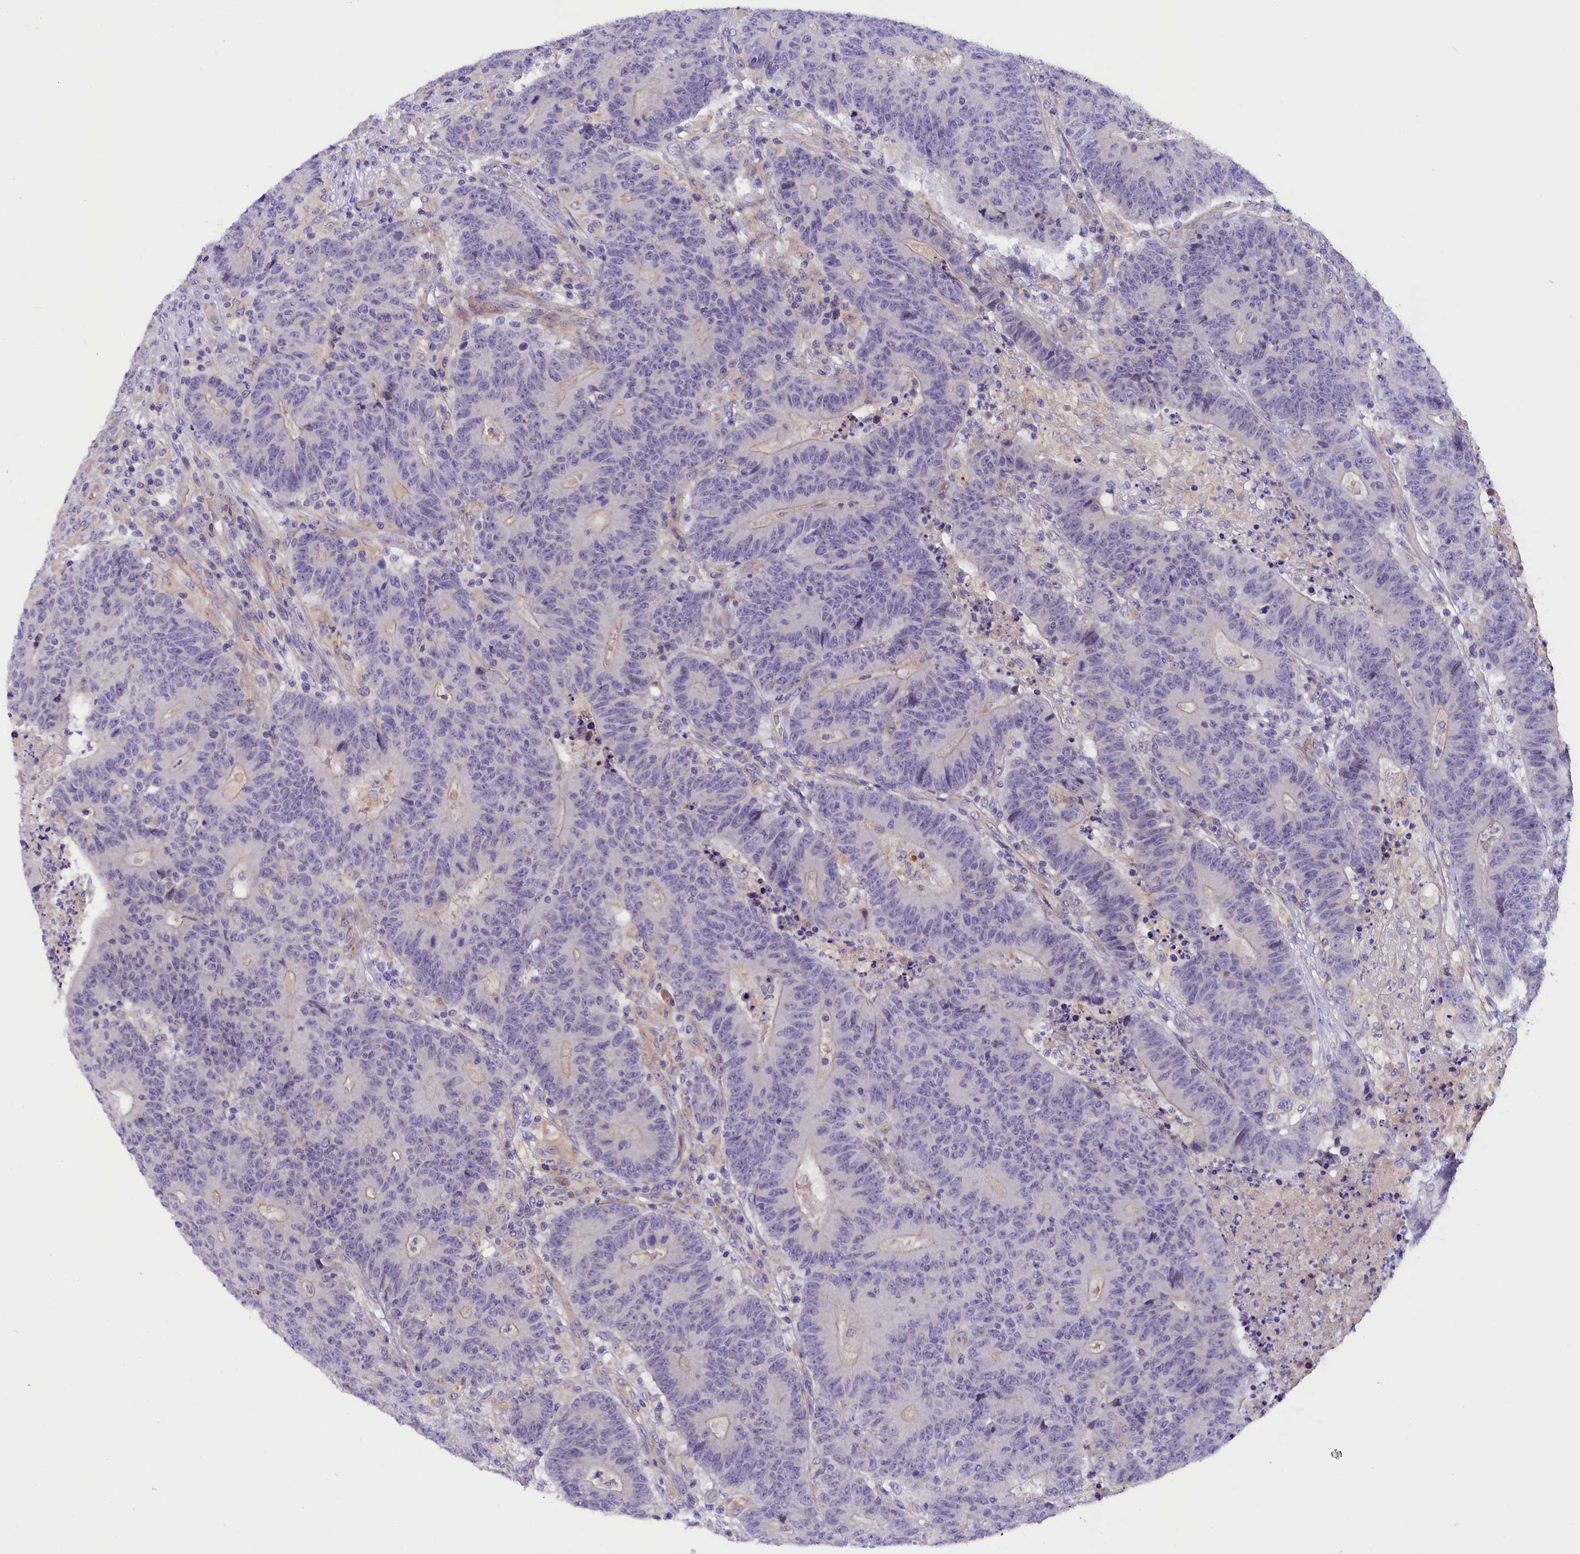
{"staining": {"intensity": "negative", "quantity": "none", "location": "none"}, "tissue": "colorectal cancer", "cell_type": "Tumor cells", "image_type": "cancer", "snomed": [{"axis": "morphology", "description": "Adenocarcinoma, NOS"}, {"axis": "topography", "description": "Colon"}], "caption": "Photomicrograph shows no significant protein expression in tumor cells of colorectal cancer. The staining was performed using DAB to visualize the protein expression in brown, while the nuclei were stained in blue with hematoxylin (Magnification: 20x).", "gene": "CCDC32", "patient": {"sex": "female", "age": 75}}